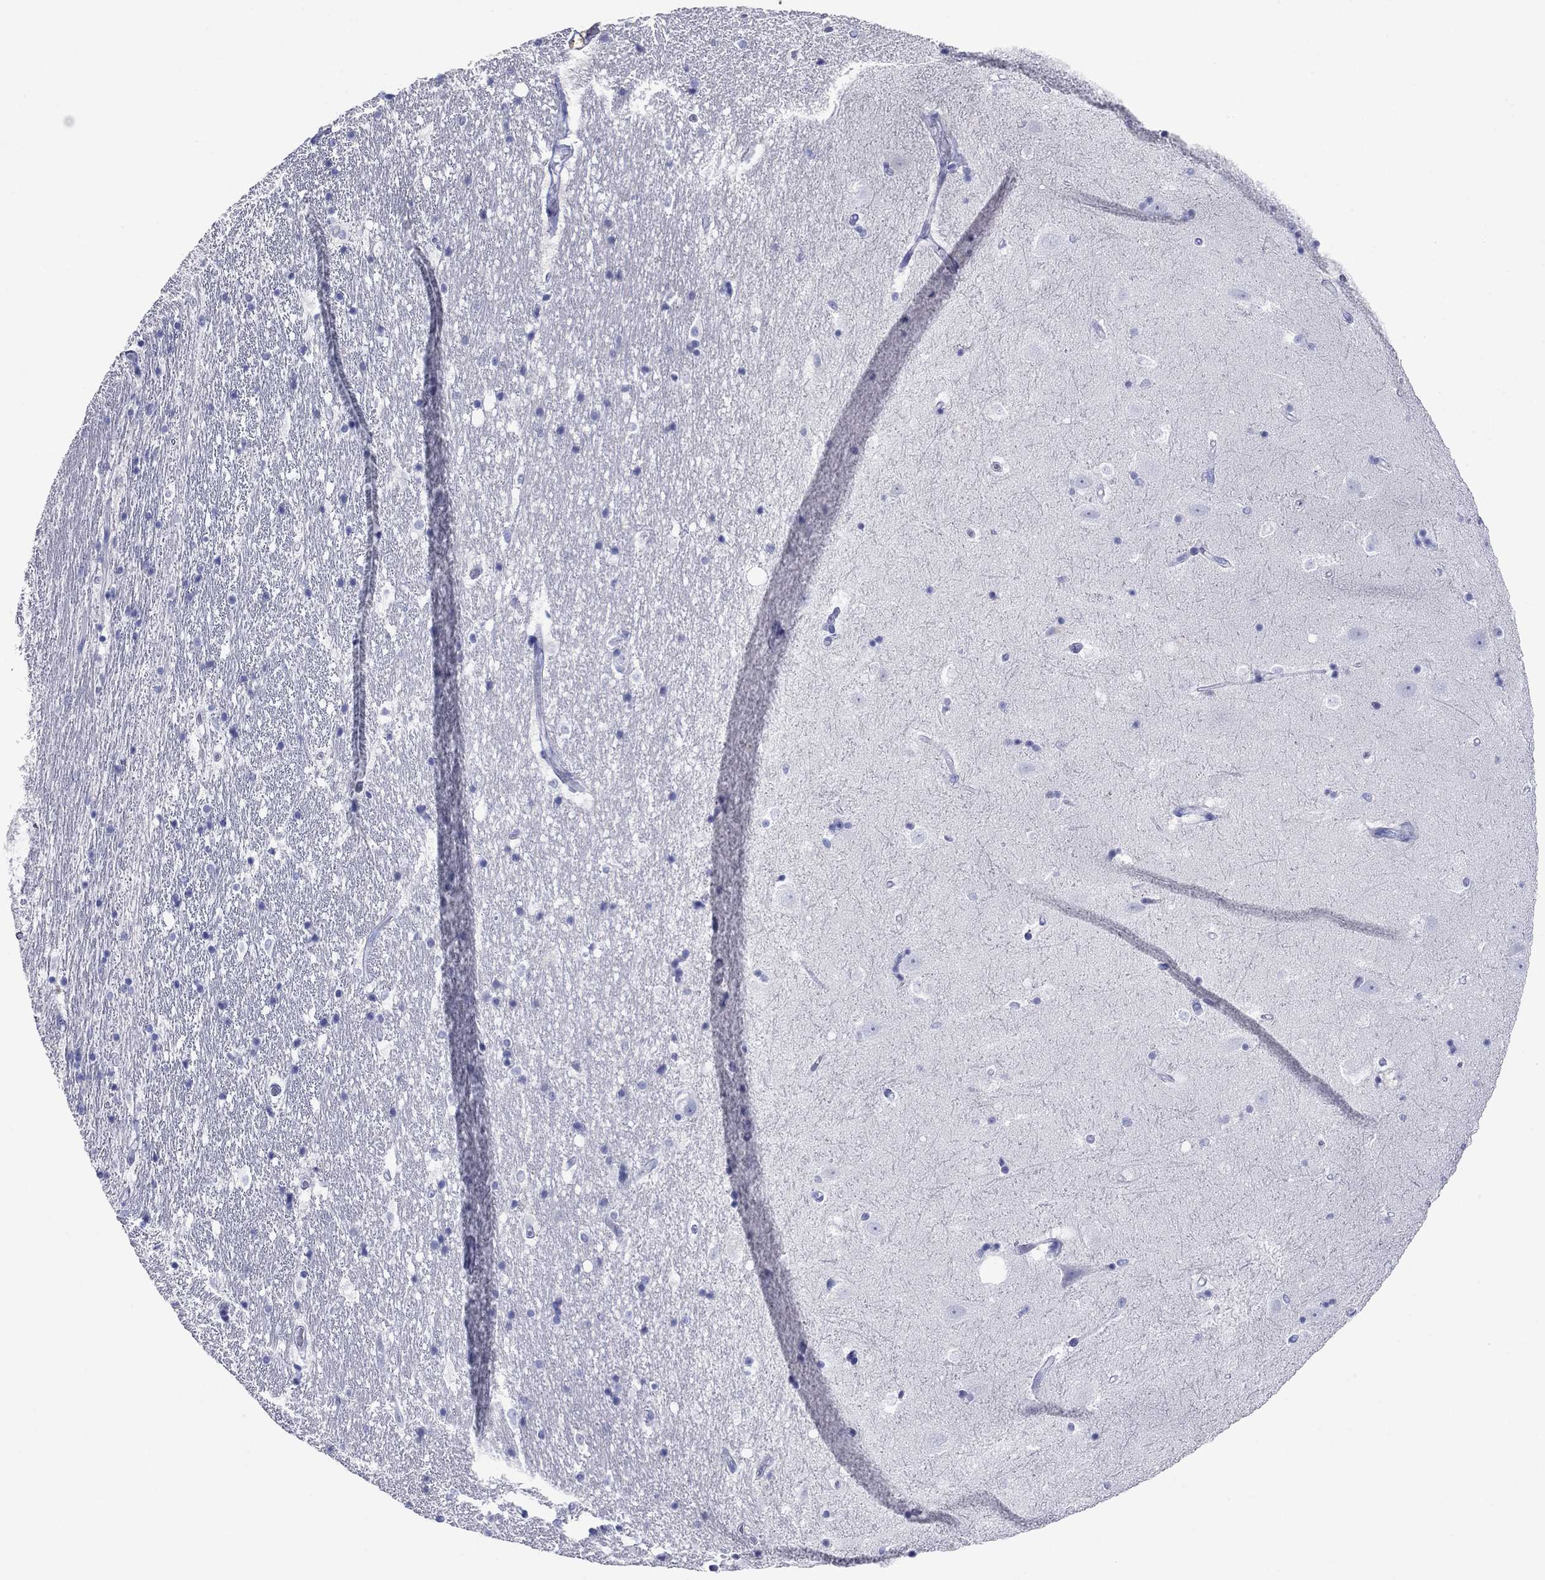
{"staining": {"intensity": "negative", "quantity": "none", "location": "none"}, "tissue": "hippocampus", "cell_type": "Glial cells", "image_type": "normal", "snomed": [{"axis": "morphology", "description": "Normal tissue, NOS"}, {"axis": "topography", "description": "Hippocampus"}], "caption": "There is no significant positivity in glial cells of hippocampus. The staining was performed using DAB to visualize the protein expression in brown, while the nuclei were stained in blue with hematoxylin (Magnification: 20x).", "gene": "ATP4A", "patient": {"sex": "male", "age": 49}}